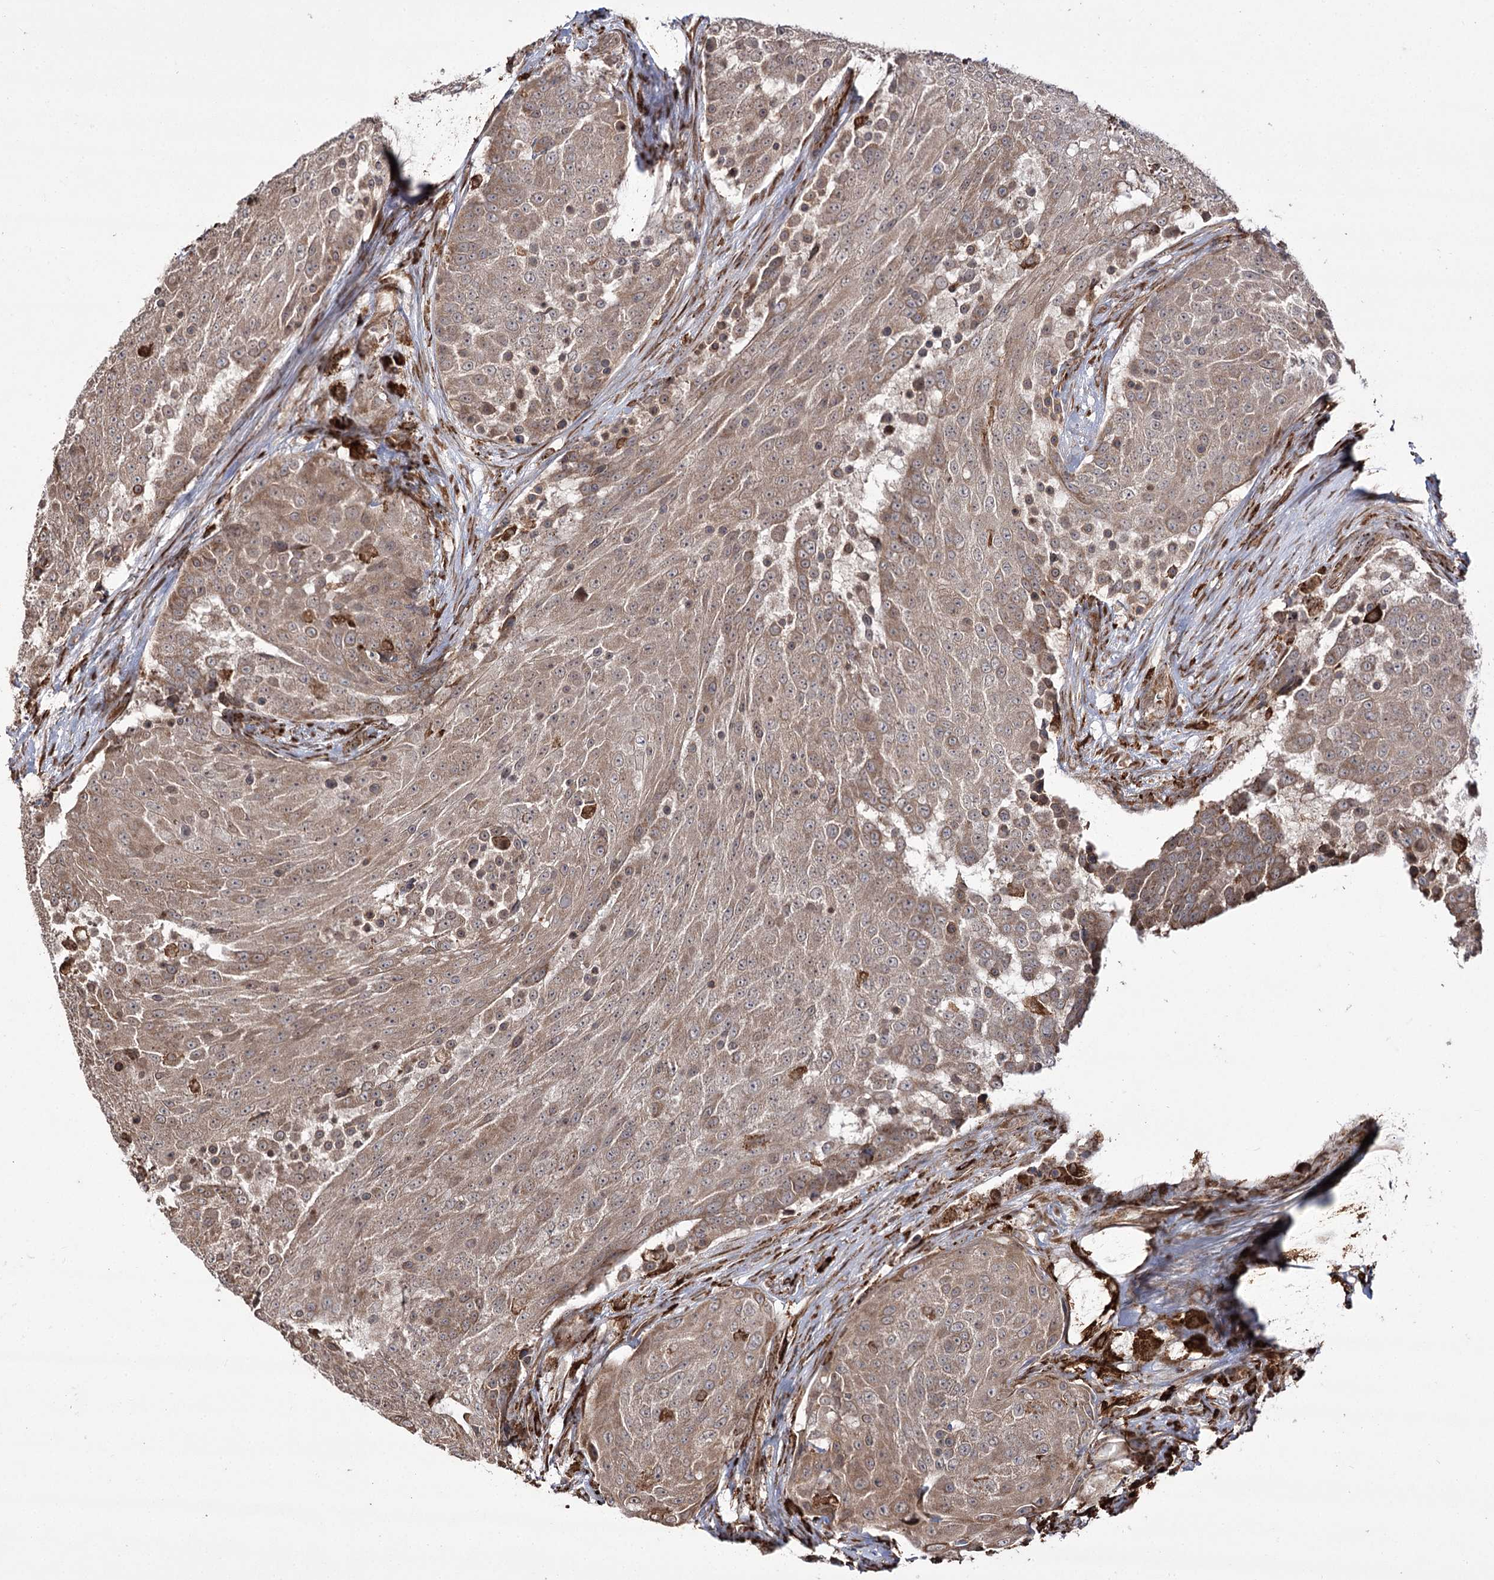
{"staining": {"intensity": "weak", "quantity": ">75%", "location": "cytoplasmic/membranous"}, "tissue": "urothelial cancer", "cell_type": "Tumor cells", "image_type": "cancer", "snomed": [{"axis": "morphology", "description": "Urothelial carcinoma, High grade"}, {"axis": "topography", "description": "Urinary bladder"}], "caption": "This histopathology image displays immunohistochemistry (IHC) staining of human urothelial carcinoma (high-grade), with low weak cytoplasmic/membranous expression in about >75% of tumor cells.", "gene": "FANCL", "patient": {"sex": "female", "age": 63}}